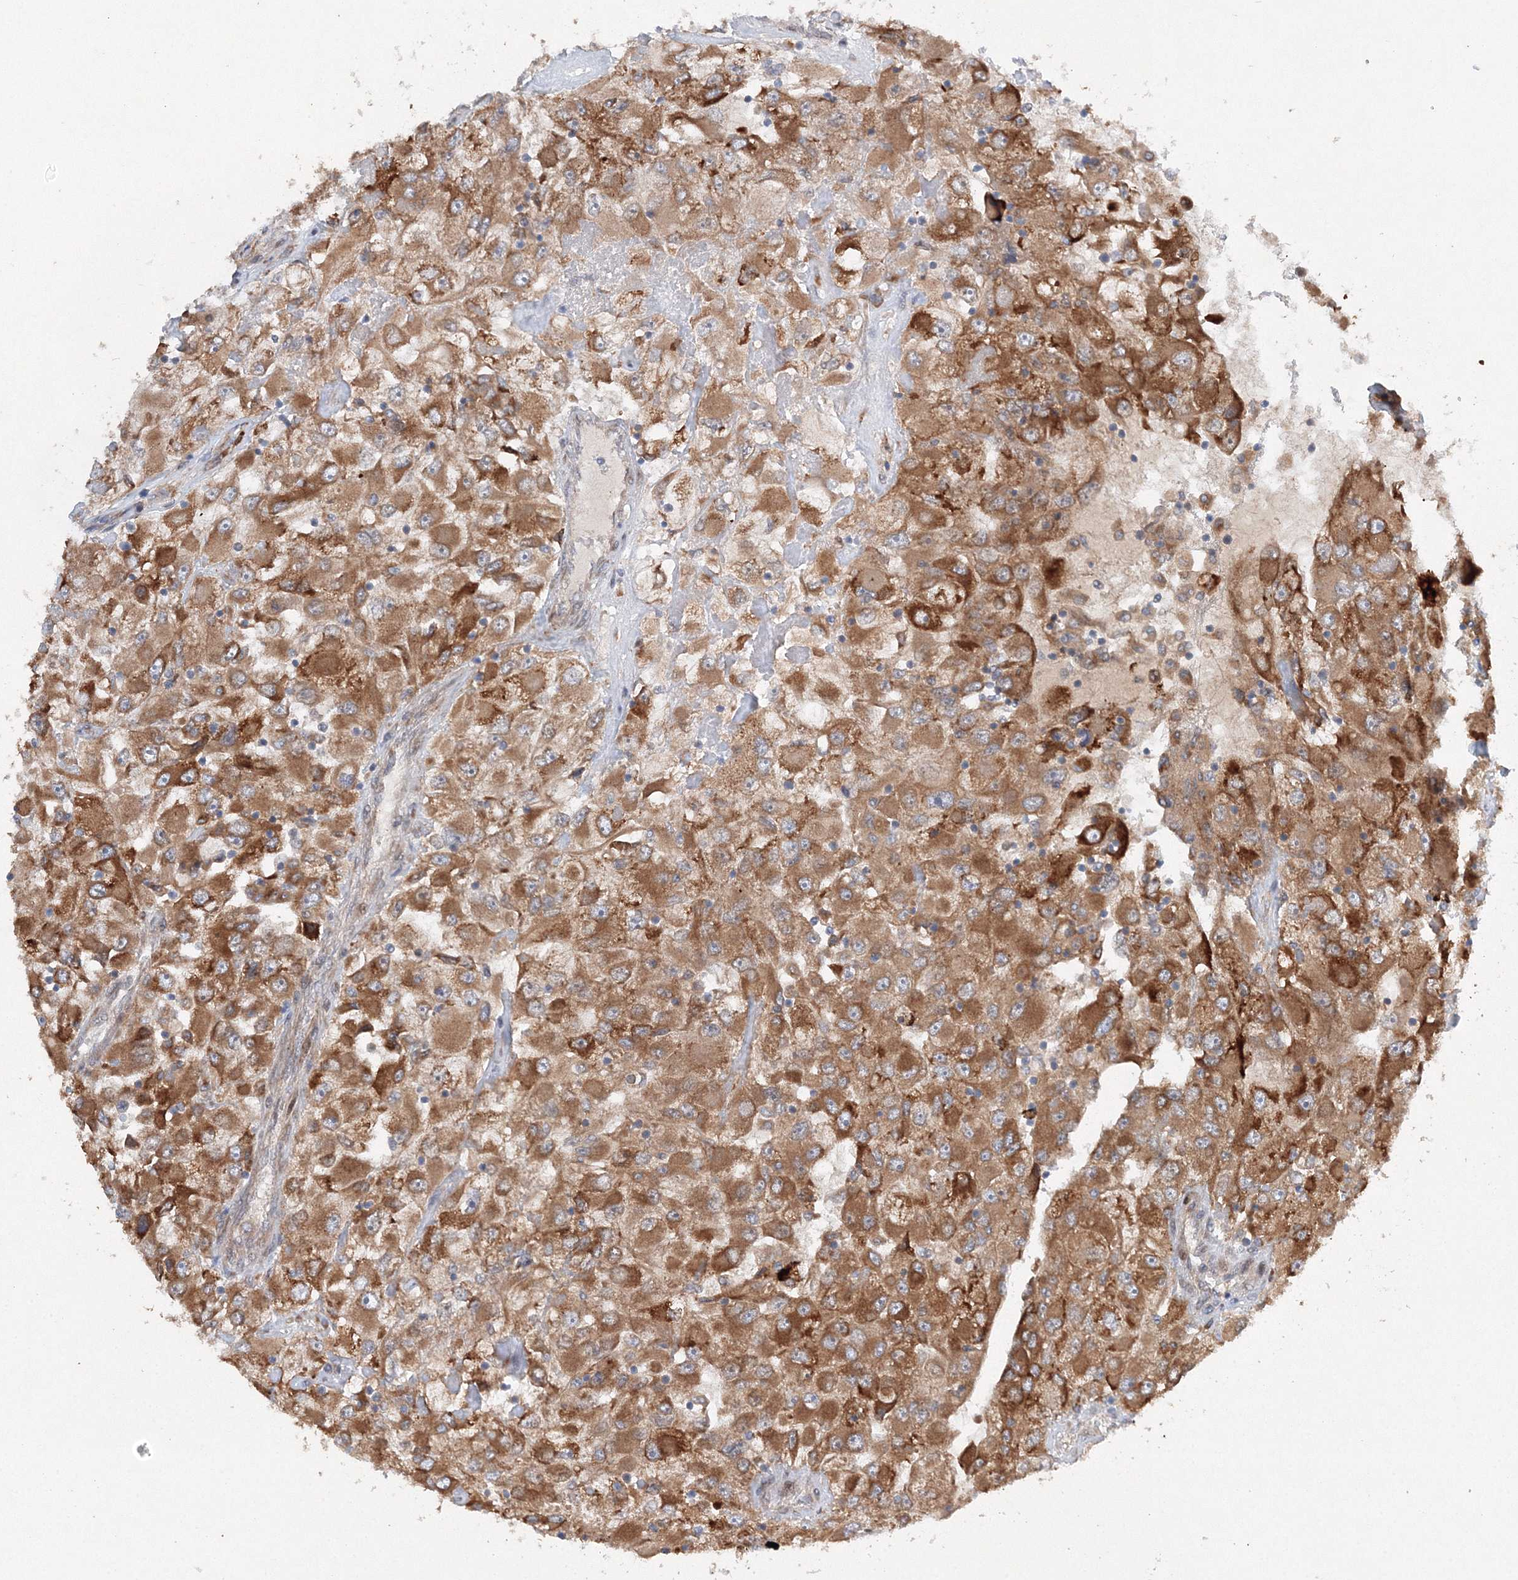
{"staining": {"intensity": "moderate", "quantity": ">75%", "location": "cytoplasmic/membranous"}, "tissue": "renal cancer", "cell_type": "Tumor cells", "image_type": "cancer", "snomed": [{"axis": "morphology", "description": "Adenocarcinoma, NOS"}, {"axis": "topography", "description": "Kidney"}], "caption": "Renal cancer (adenocarcinoma) stained with immunohistochemistry displays moderate cytoplasmic/membranous positivity in about >75% of tumor cells.", "gene": "SLC36A1", "patient": {"sex": "female", "age": 52}}